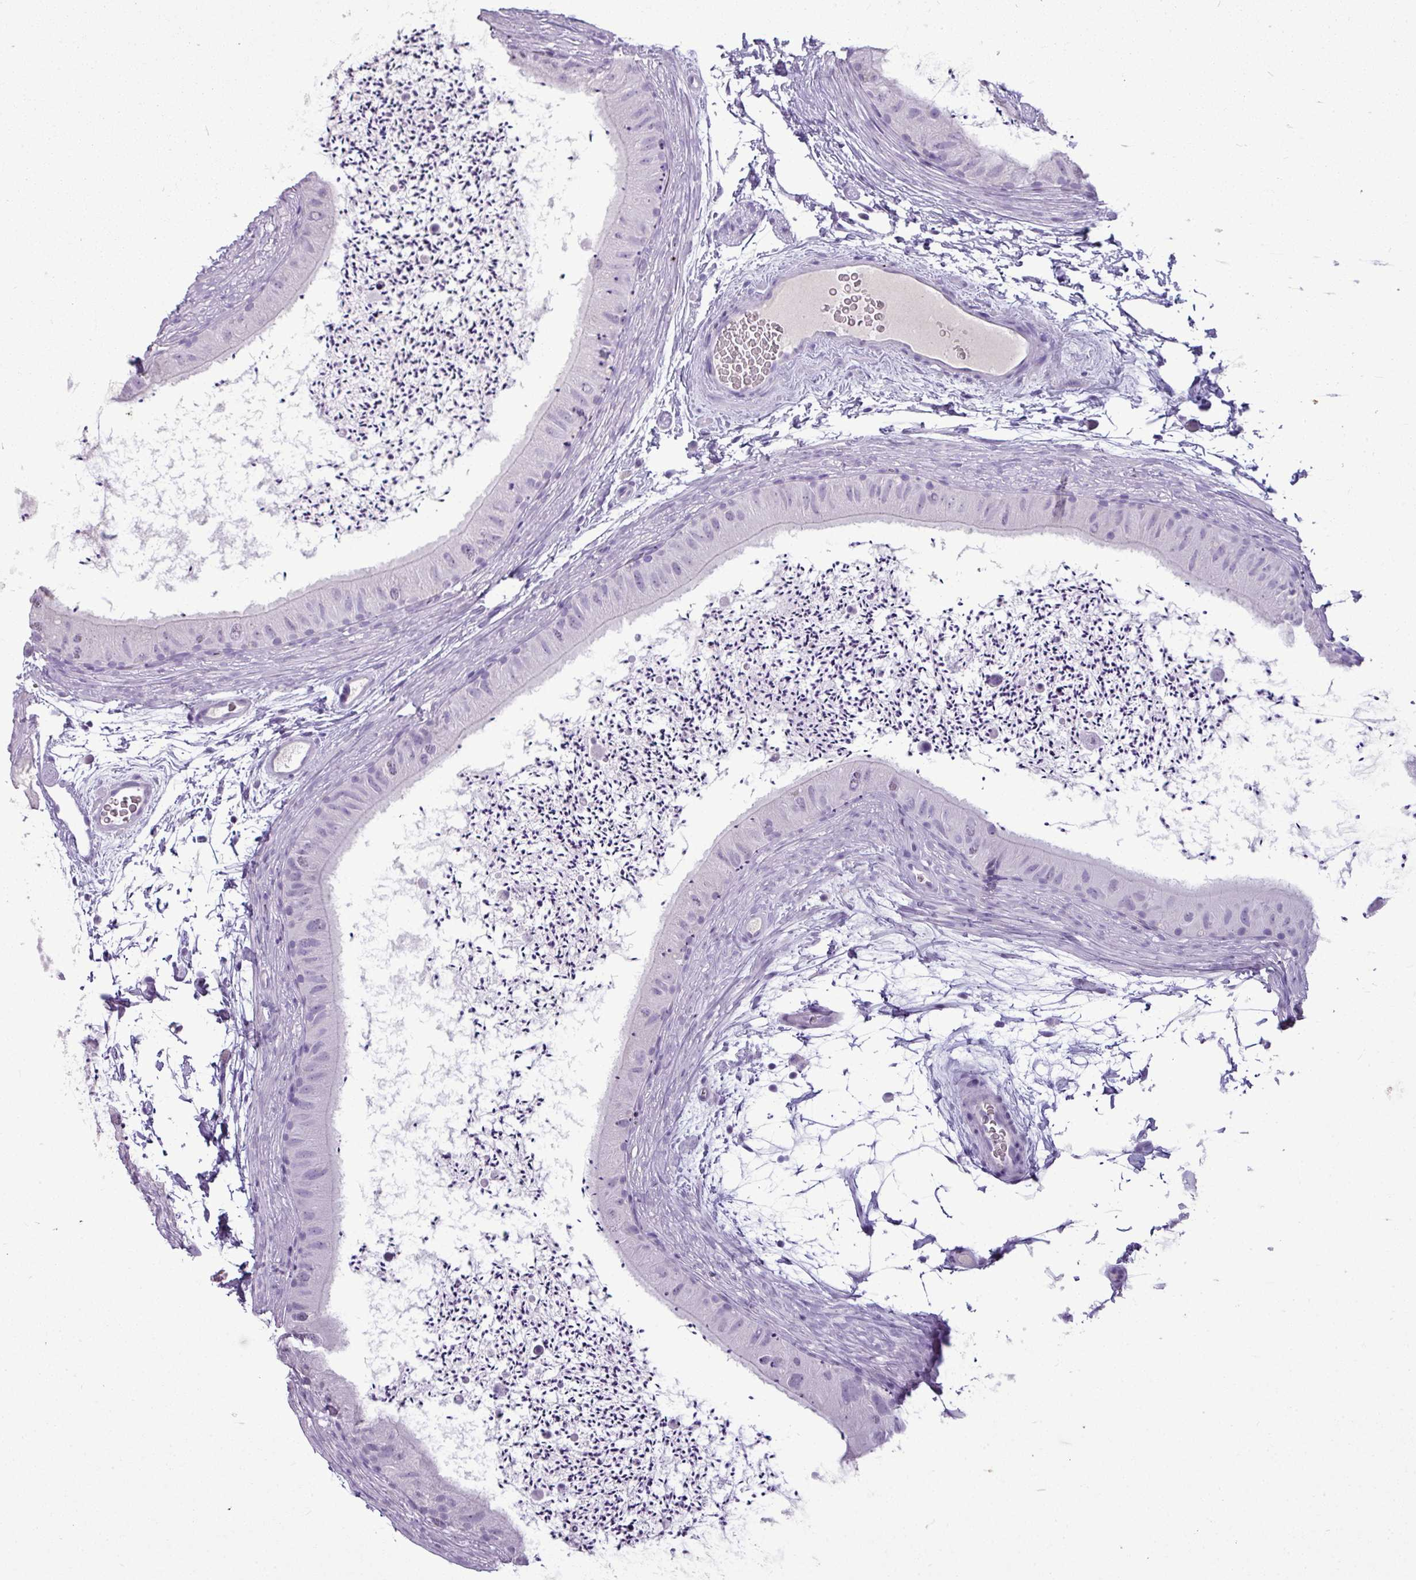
{"staining": {"intensity": "negative", "quantity": "none", "location": "none"}, "tissue": "epididymis", "cell_type": "Glandular cells", "image_type": "normal", "snomed": [{"axis": "morphology", "description": "Normal tissue, NOS"}, {"axis": "topography", "description": "Epididymis"}], "caption": "Immunohistochemical staining of normal epididymis exhibits no significant expression in glandular cells.", "gene": "TMEM91", "patient": {"sex": "male", "age": 50}}